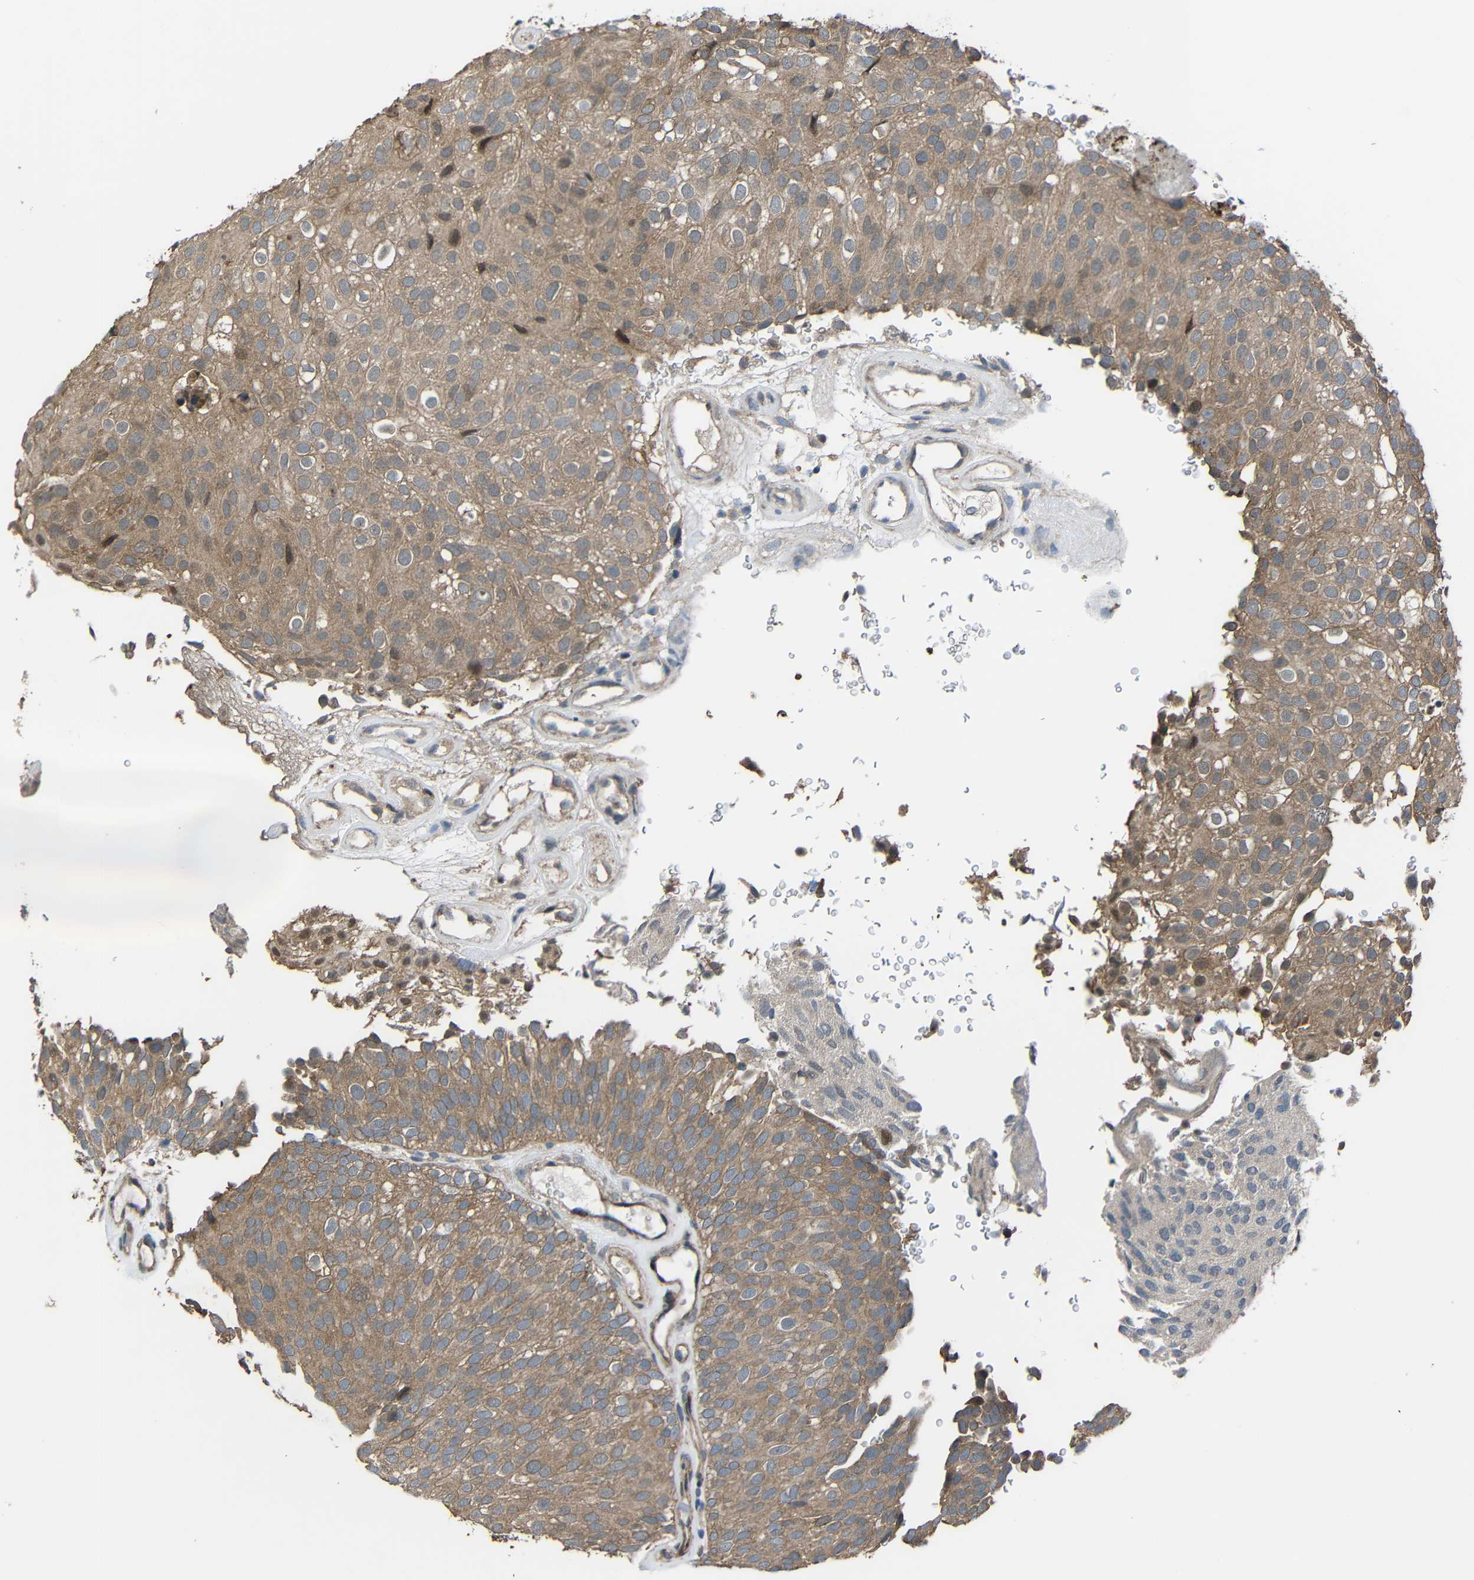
{"staining": {"intensity": "moderate", "quantity": ">75%", "location": "cytoplasmic/membranous"}, "tissue": "urothelial cancer", "cell_type": "Tumor cells", "image_type": "cancer", "snomed": [{"axis": "morphology", "description": "Urothelial carcinoma, Low grade"}, {"axis": "topography", "description": "Urinary bladder"}], "caption": "Low-grade urothelial carcinoma was stained to show a protein in brown. There is medium levels of moderate cytoplasmic/membranous positivity in about >75% of tumor cells. Using DAB (3,3'-diaminobenzidine) (brown) and hematoxylin (blue) stains, captured at high magnification using brightfield microscopy.", "gene": "CHST9", "patient": {"sex": "male", "age": 78}}